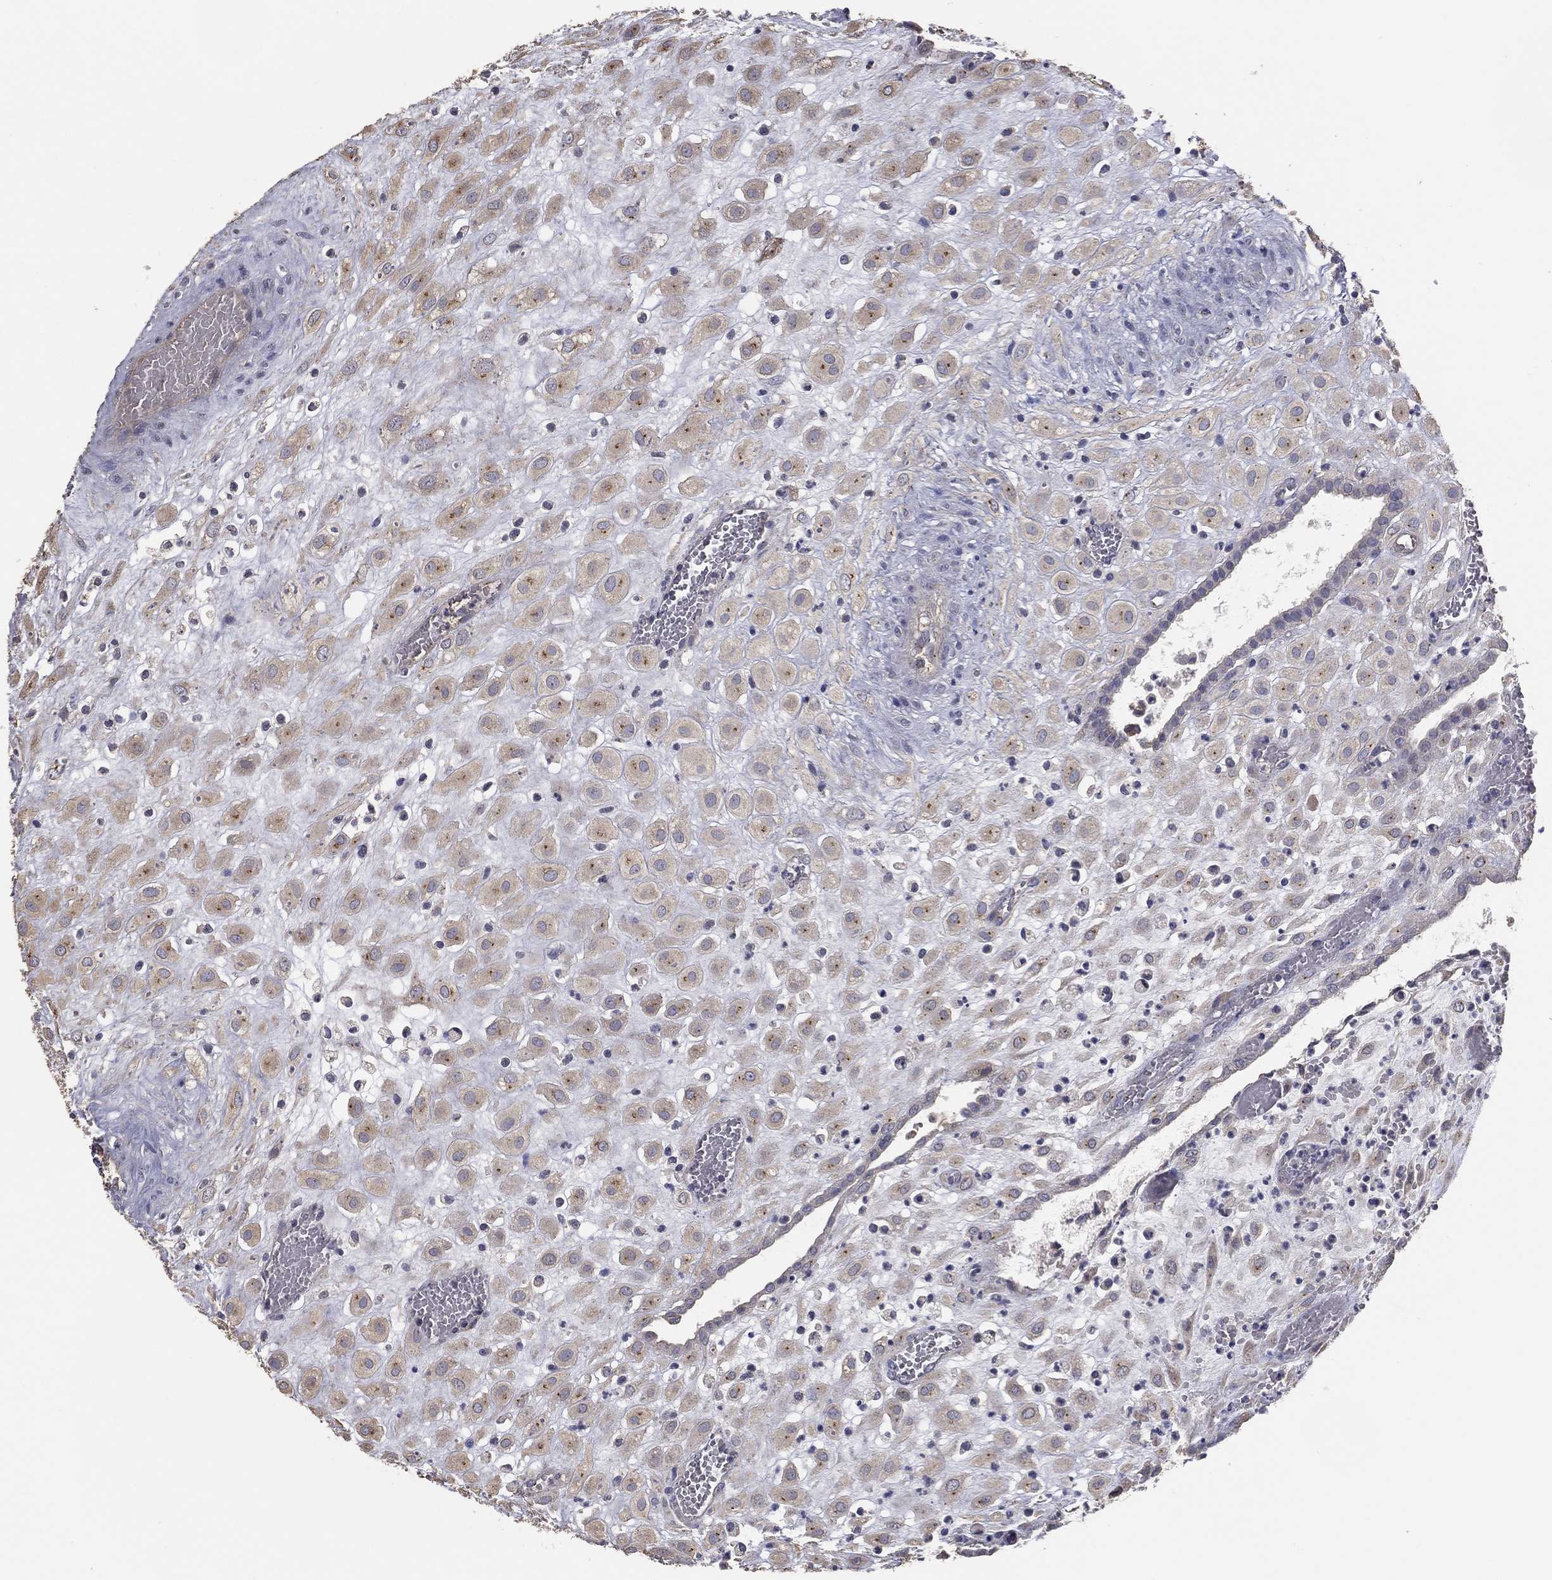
{"staining": {"intensity": "moderate", "quantity": "<25%", "location": "cytoplasmic/membranous"}, "tissue": "placenta", "cell_type": "Decidual cells", "image_type": "normal", "snomed": [{"axis": "morphology", "description": "Normal tissue, NOS"}, {"axis": "topography", "description": "Placenta"}], "caption": "DAB immunohistochemical staining of unremarkable placenta displays moderate cytoplasmic/membranous protein expression in about <25% of decidual cells.", "gene": "CROCC", "patient": {"sex": "female", "age": 24}}